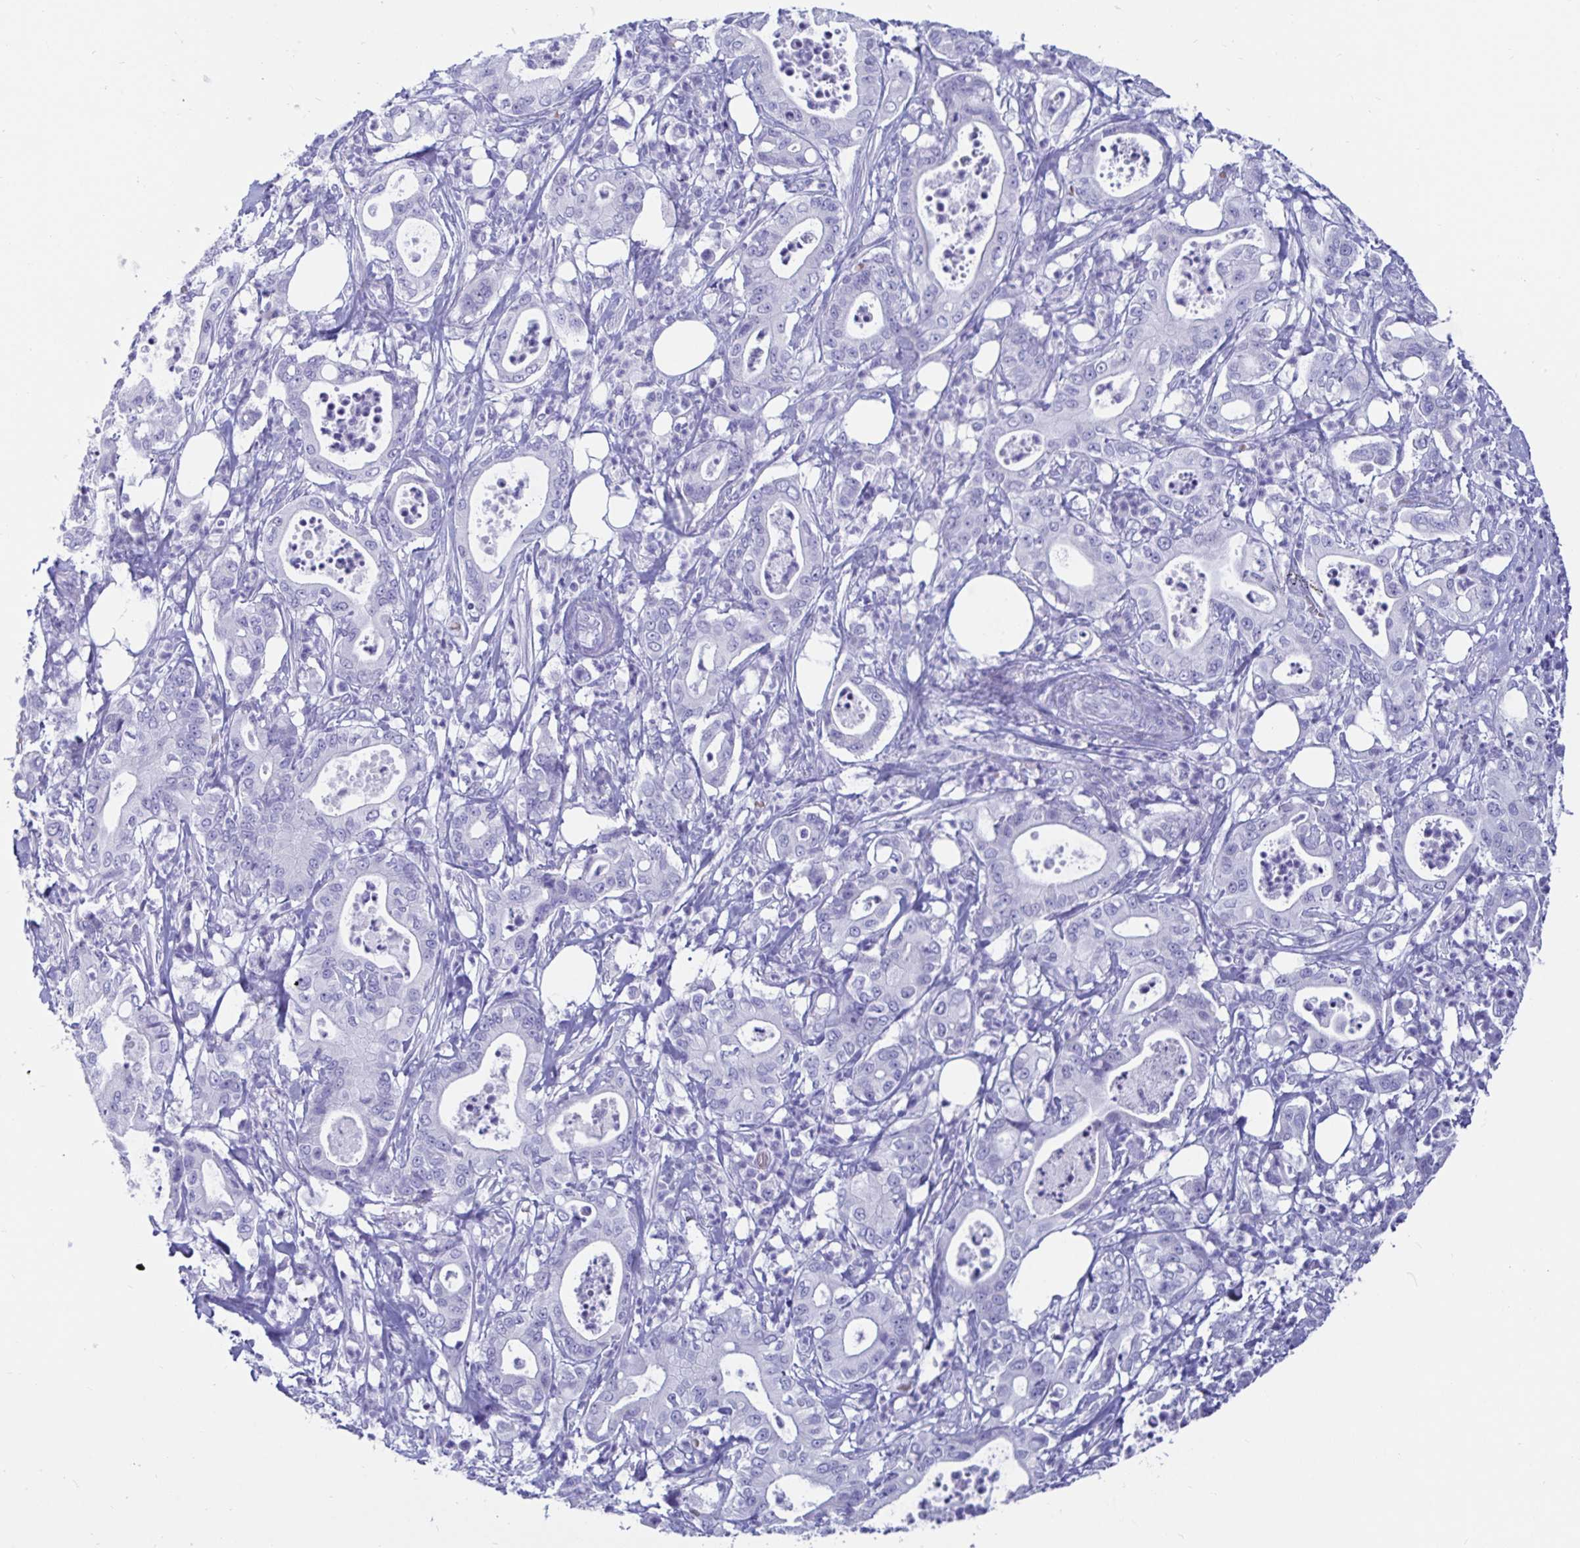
{"staining": {"intensity": "negative", "quantity": "none", "location": "none"}, "tissue": "pancreatic cancer", "cell_type": "Tumor cells", "image_type": "cancer", "snomed": [{"axis": "morphology", "description": "Adenocarcinoma, NOS"}, {"axis": "topography", "description": "Pancreas"}], "caption": "The micrograph exhibits no staining of tumor cells in pancreatic cancer.", "gene": "ZPBP2", "patient": {"sex": "male", "age": 71}}